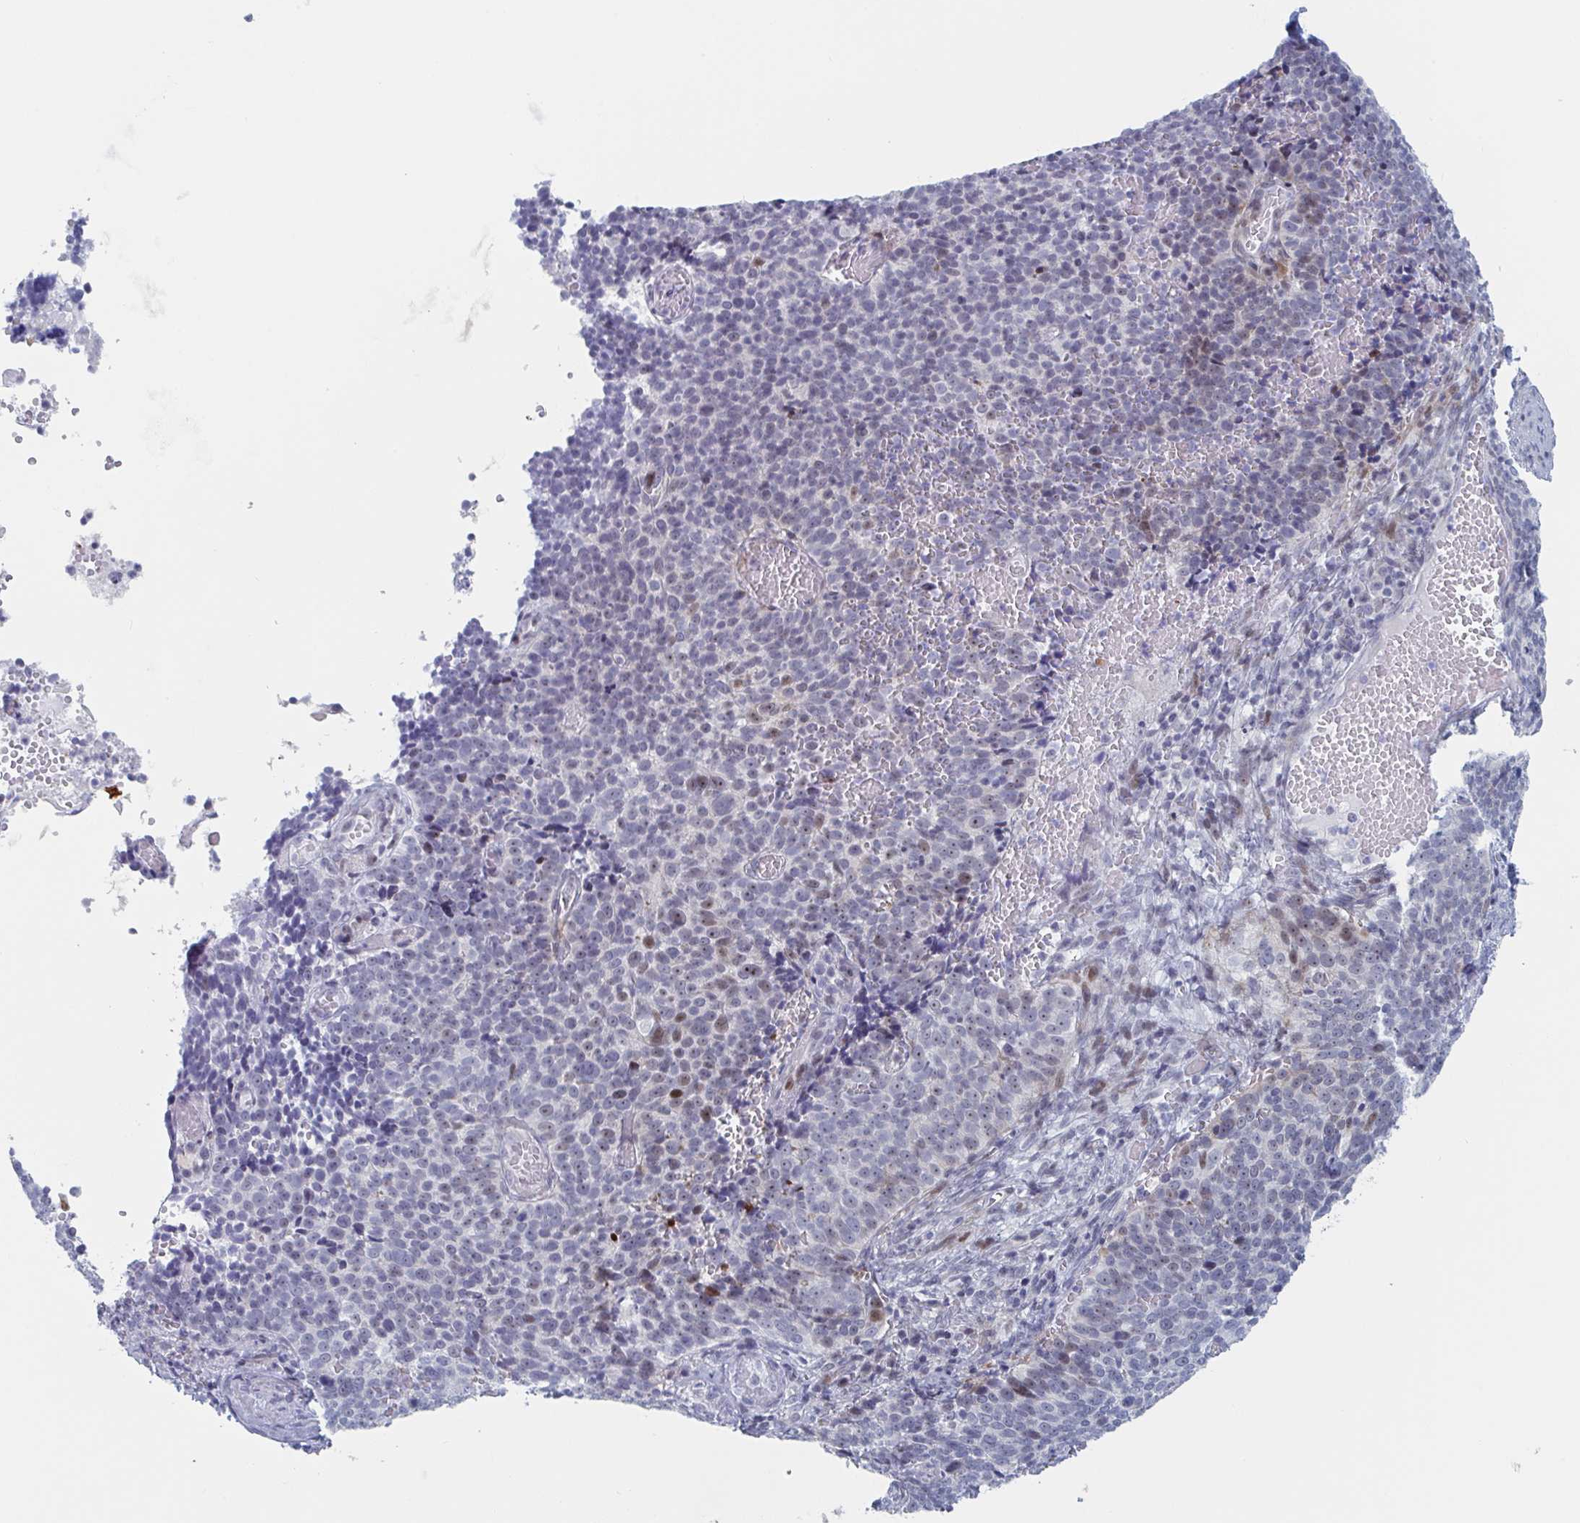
{"staining": {"intensity": "weak", "quantity": "<25%", "location": "nuclear"}, "tissue": "cervical cancer", "cell_type": "Tumor cells", "image_type": "cancer", "snomed": [{"axis": "morphology", "description": "Normal tissue, NOS"}, {"axis": "morphology", "description": "Squamous cell carcinoma, NOS"}, {"axis": "topography", "description": "Cervix"}], "caption": "Squamous cell carcinoma (cervical) stained for a protein using immunohistochemistry (IHC) exhibits no positivity tumor cells.", "gene": "NR1H2", "patient": {"sex": "female", "age": 39}}